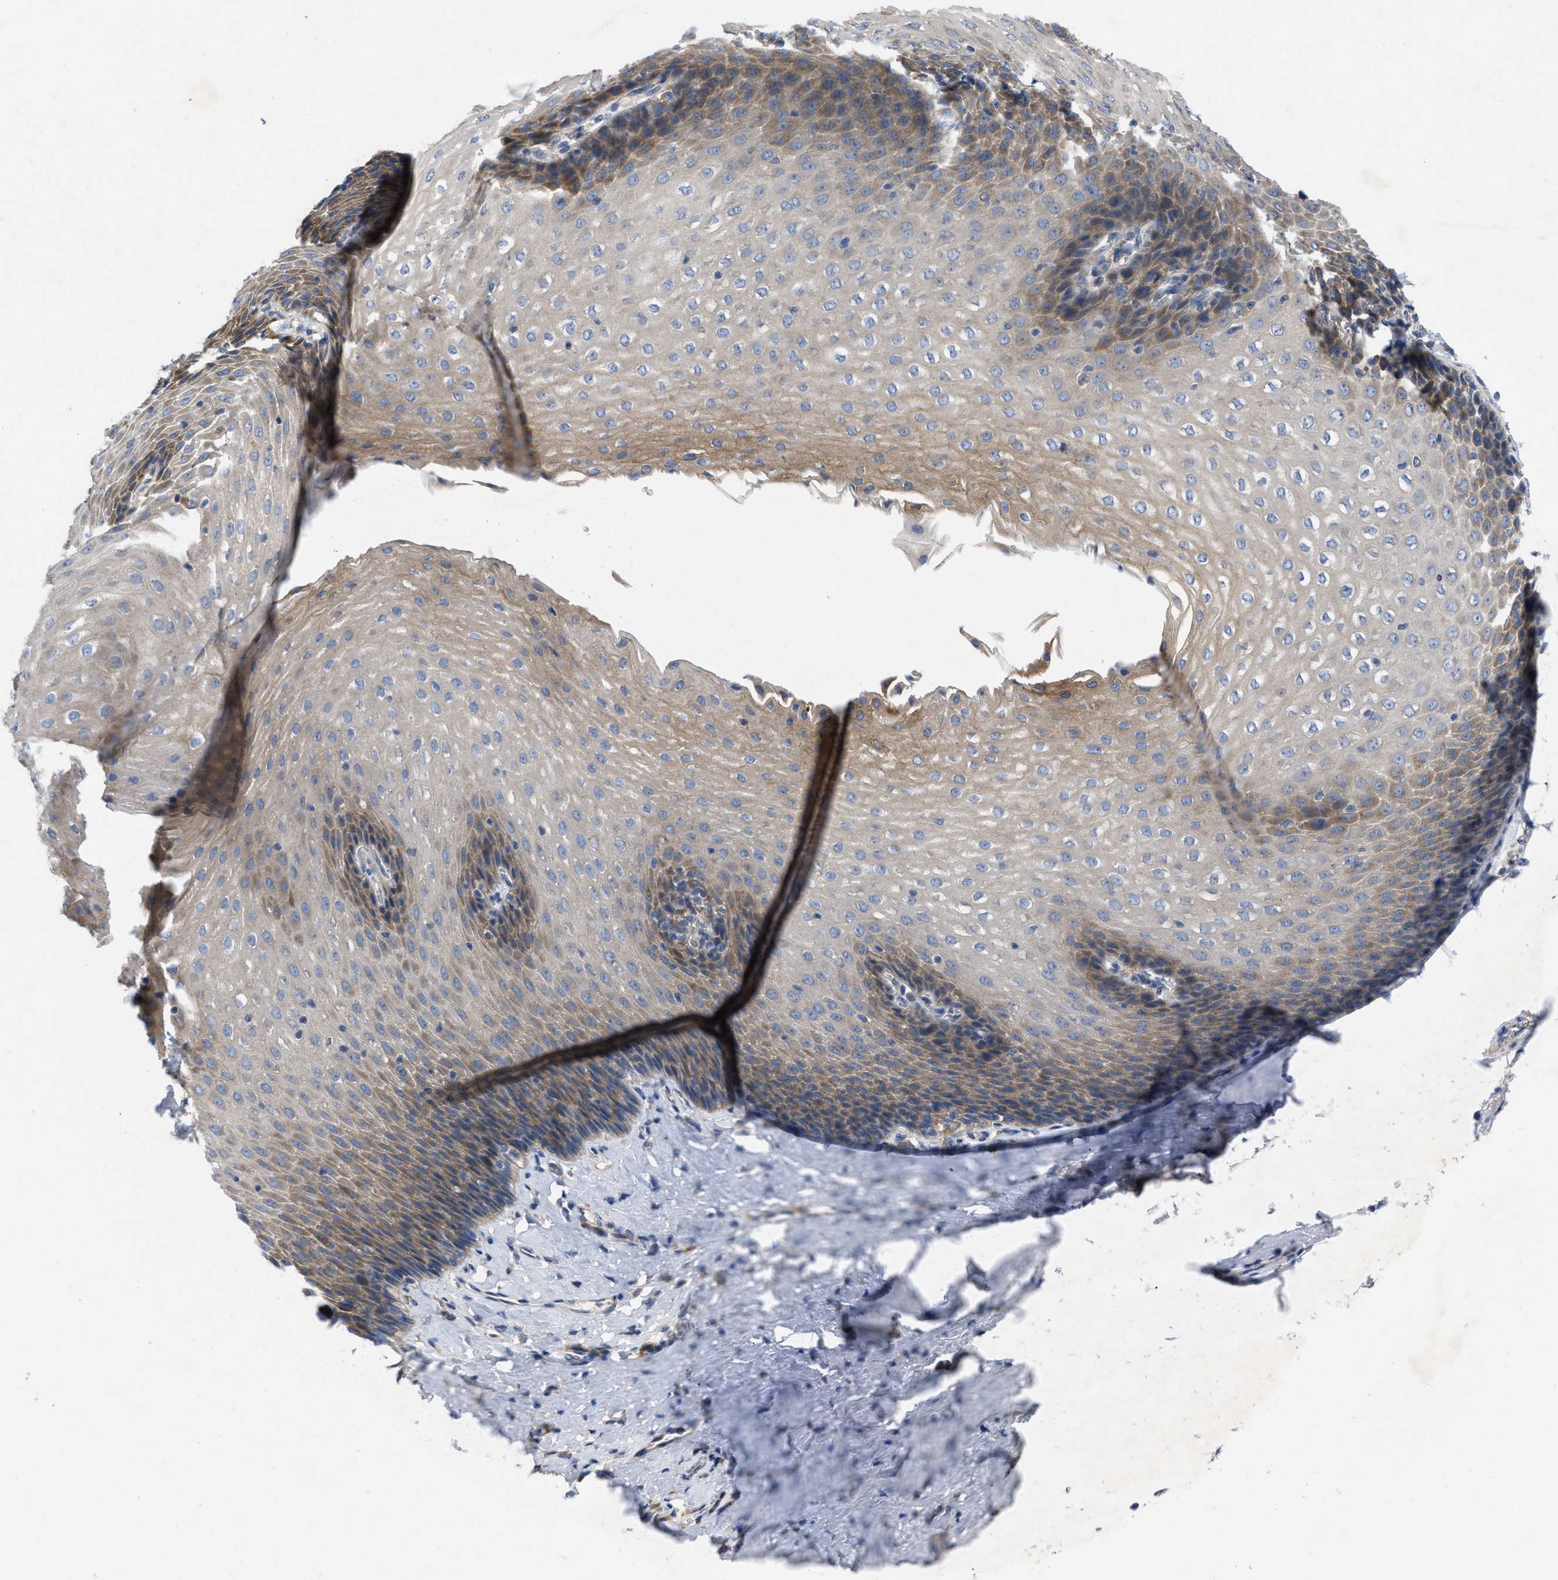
{"staining": {"intensity": "moderate", "quantity": ">75%", "location": "cytoplasmic/membranous"}, "tissue": "esophagus", "cell_type": "Squamous epithelial cells", "image_type": "normal", "snomed": [{"axis": "morphology", "description": "Normal tissue, NOS"}, {"axis": "topography", "description": "Esophagus"}], "caption": "Immunohistochemical staining of unremarkable human esophagus displays medium levels of moderate cytoplasmic/membranous positivity in approximately >75% of squamous epithelial cells.", "gene": "TMEM131", "patient": {"sex": "female", "age": 61}}